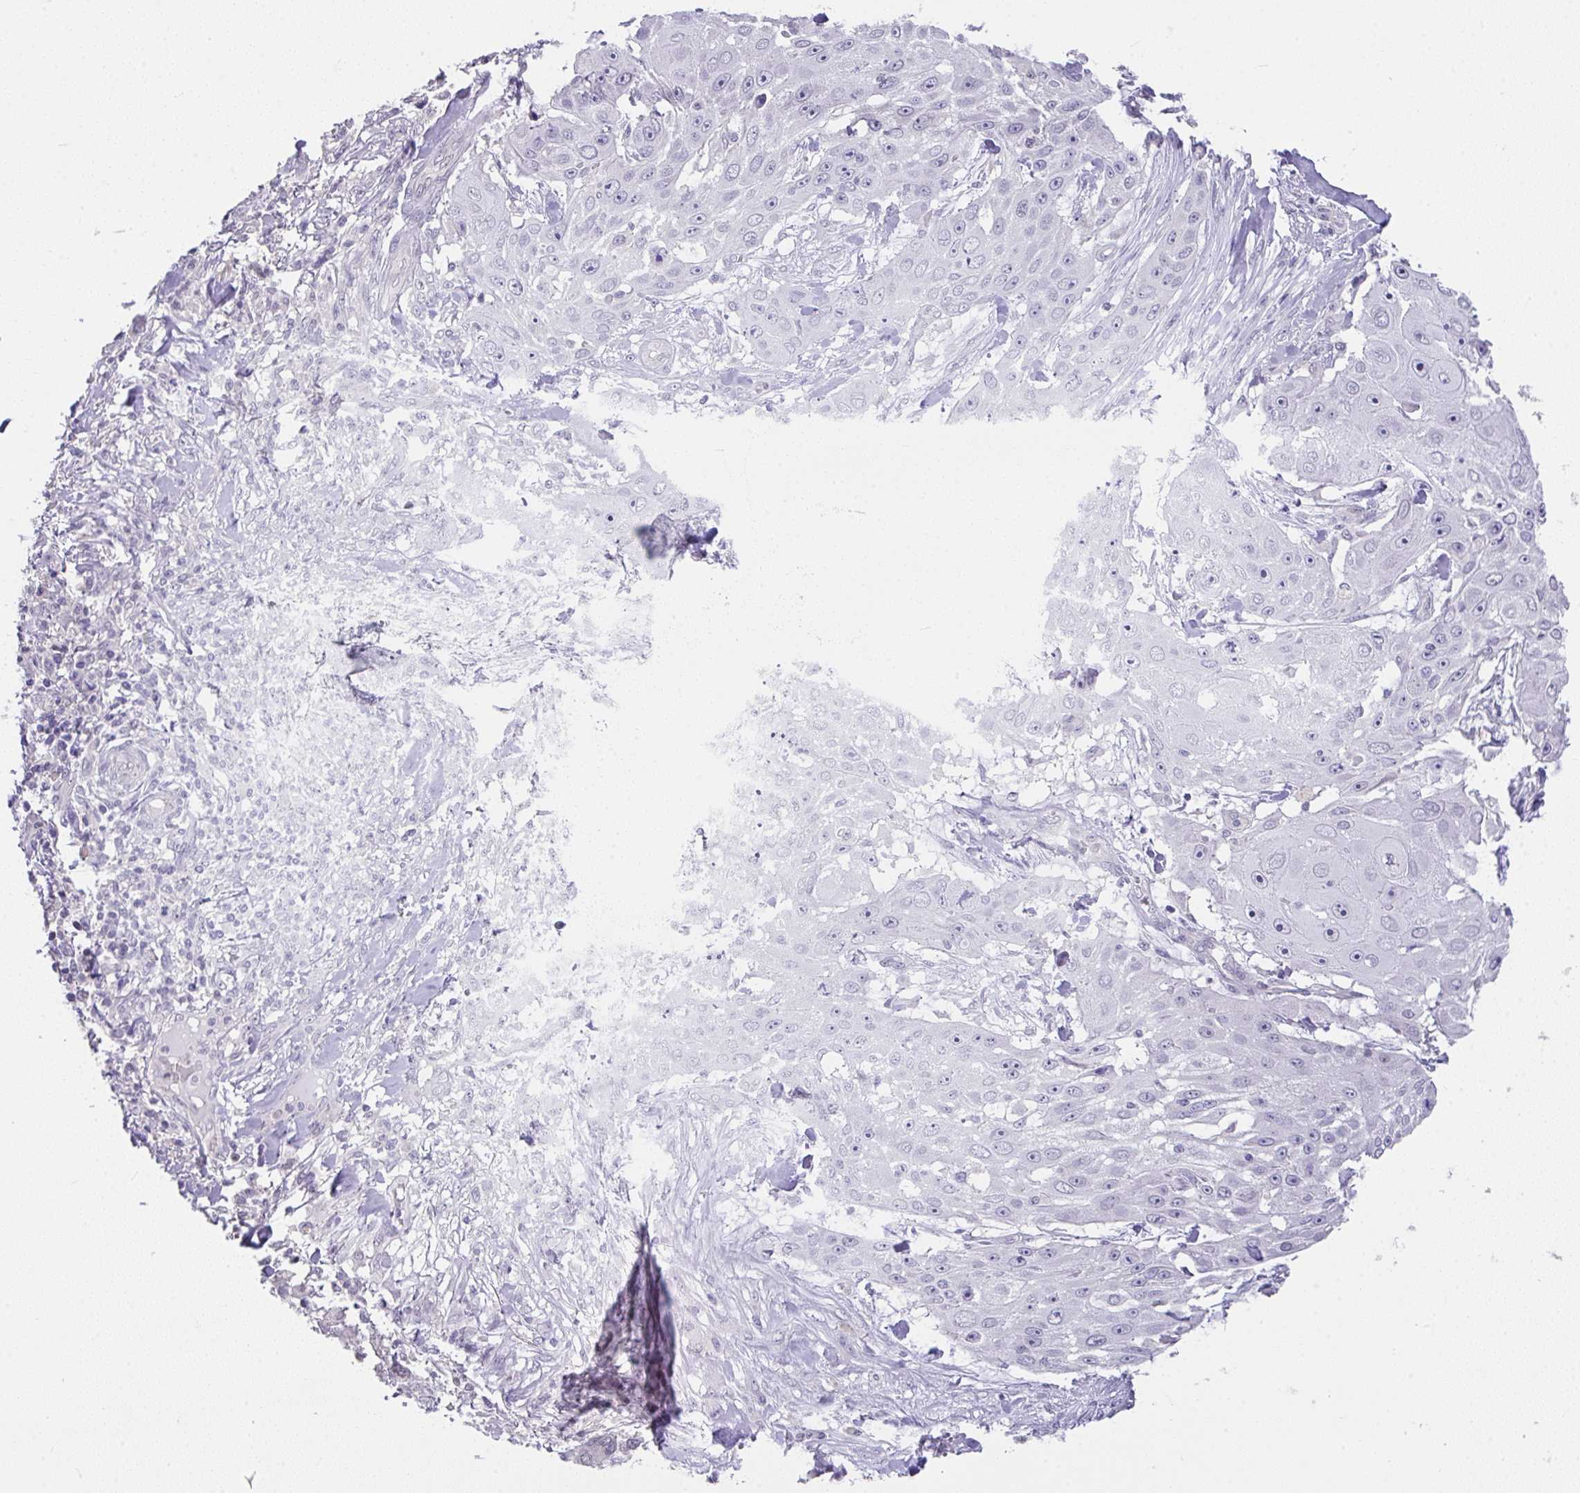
{"staining": {"intensity": "weak", "quantity": "<25%", "location": "nuclear"}, "tissue": "skin cancer", "cell_type": "Tumor cells", "image_type": "cancer", "snomed": [{"axis": "morphology", "description": "Squamous cell carcinoma, NOS"}, {"axis": "topography", "description": "Skin"}], "caption": "Immunohistochemical staining of skin squamous cell carcinoma exhibits no significant staining in tumor cells. (DAB (3,3'-diaminobenzidine) IHC visualized using brightfield microscopy, high magnification).", "gene": "GLTPD2", "patient": {"sex": "female", "age": 86}}